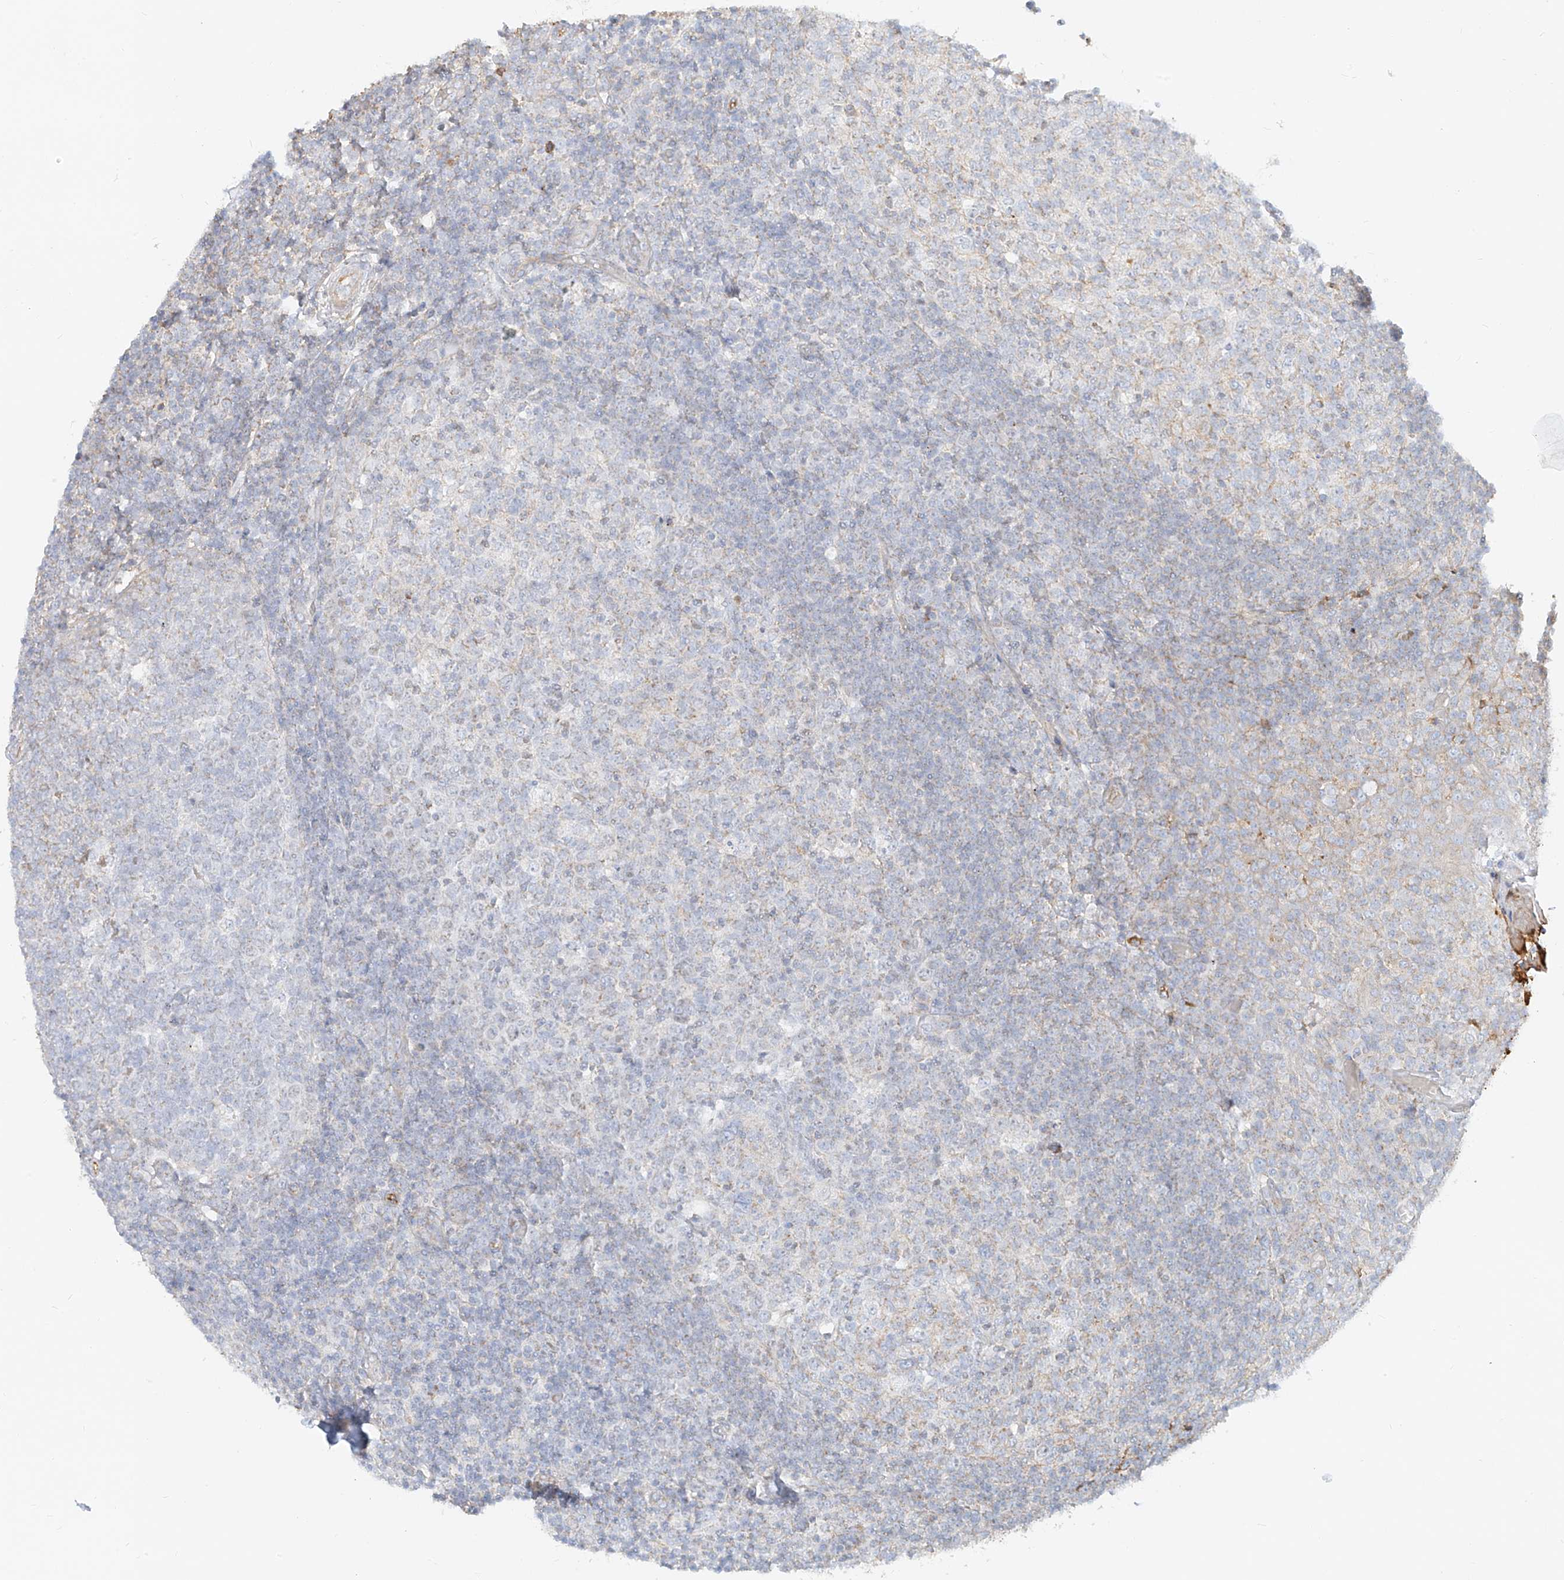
{"staining": {"intensity": "negative", "quantity": "none", "location": "none"}, "tissue": "tonsil", "cell_type": "Germinal center cells", "image_type": "normal", "snomed": [{"axis": "morphology", "description": "Normal tissue, NOS"}, {"axis": "topography", "description": "Tonsil"}], "caption": "High magnification brightfield microscopy of benign tonsil stained with DAB (brown) and counterstained with hematoxylin (blue): germinal center cells show no significant positivity. (DAB immunohistochemistry (IHC), high magnification).", "gene": "OCSTAMP", "patient": {"sex": "female", "age": 19}}